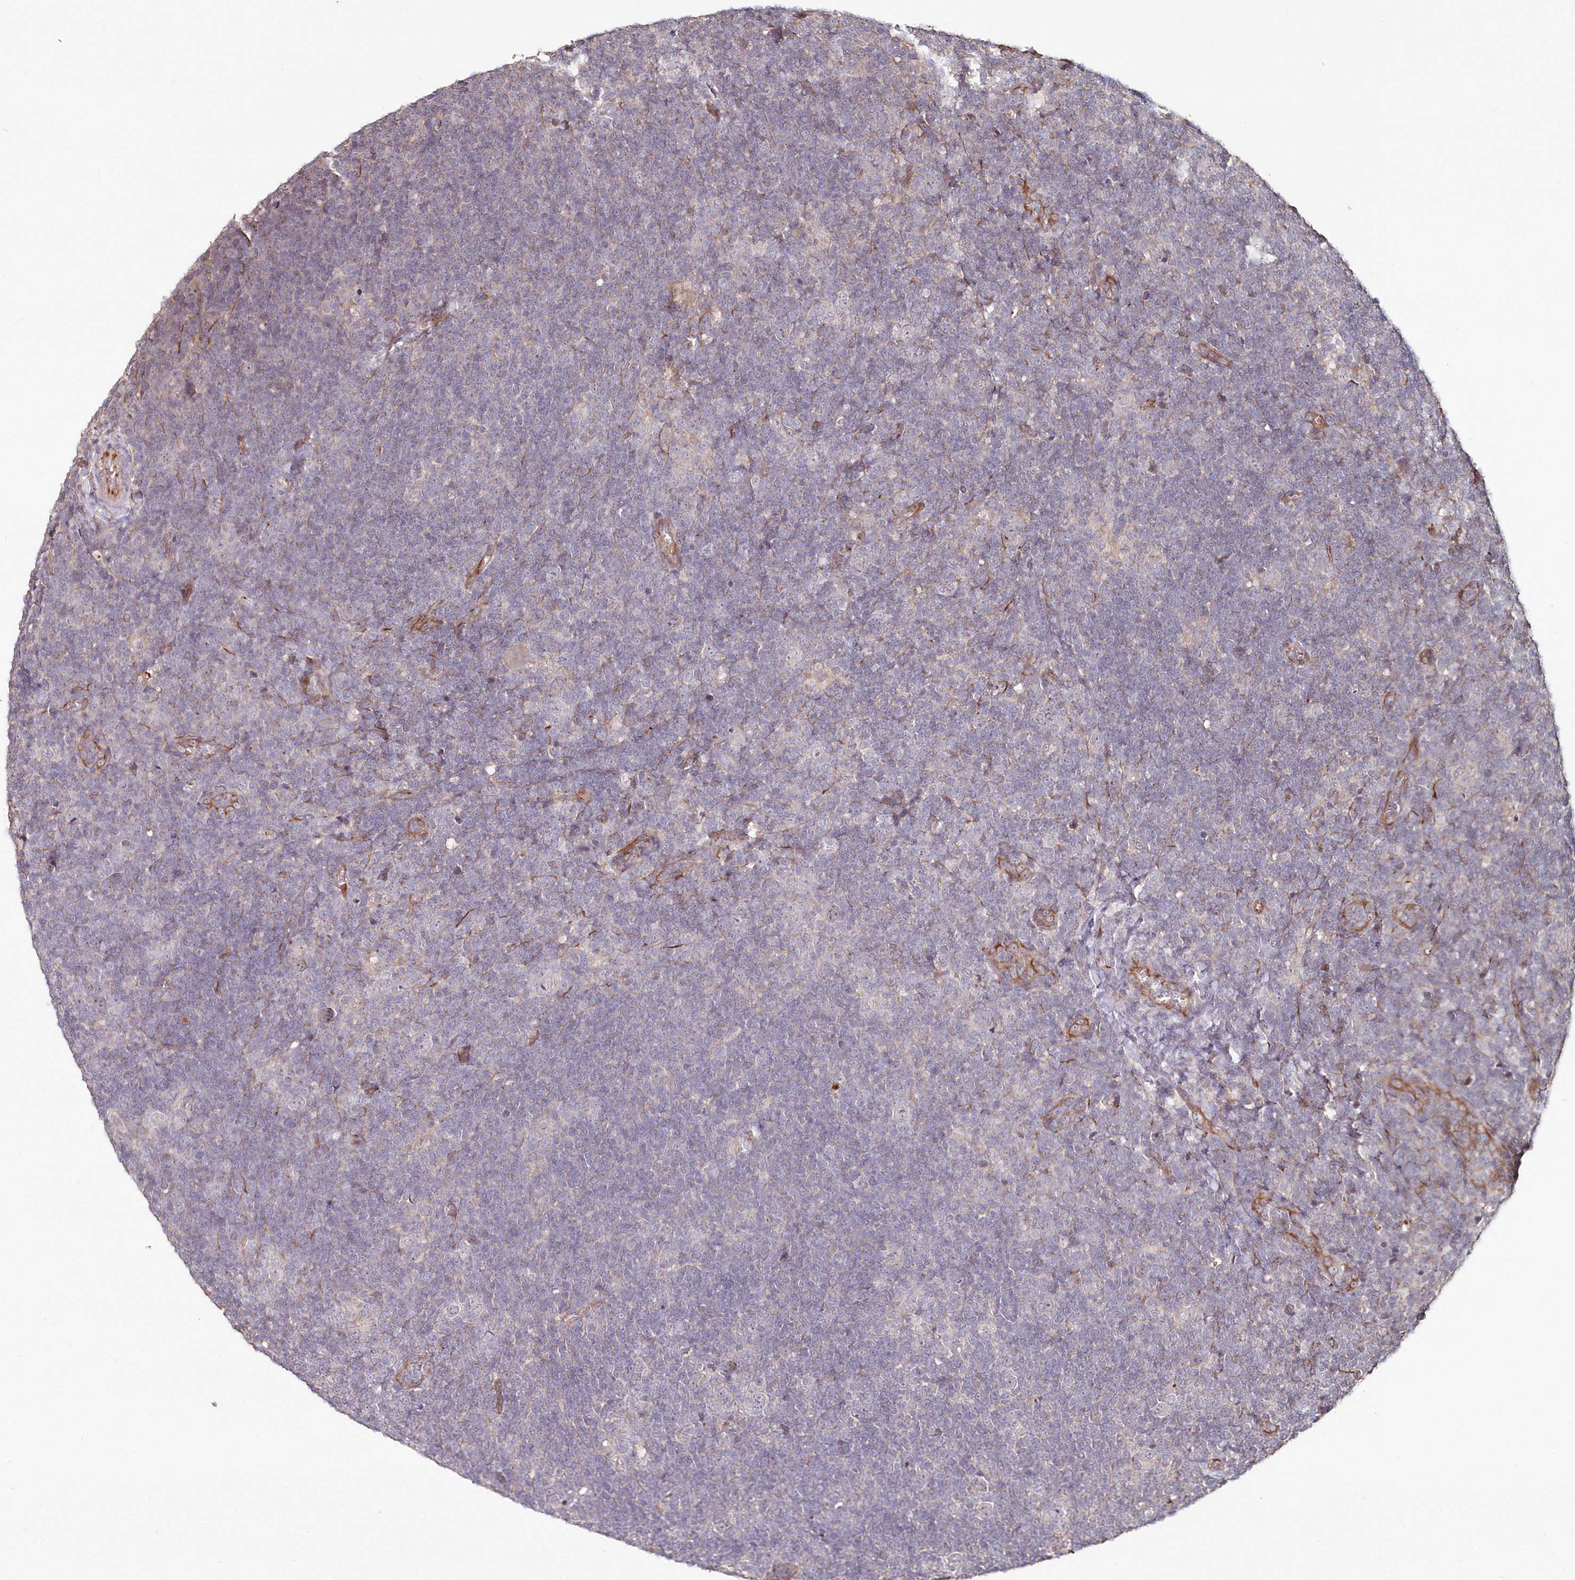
{"staining": {"intensity": "negative", "quantity": "none", "location": "none"}, "tissue": "lymphoma", "cell_type": "Tumor cells", "image_type": "cancer", "snomed": [{"axis": "morphology", "description": "Hodgkin's disease, NOS"}, {"axis": "topography", "description": "Lymph node"}], "caption": "Immunohistochemistry (IHC) of human lymphoma shows no expression in tumor cells.", "gene": "HYCC2", "patient": {"sex": "female", "age": 57}}